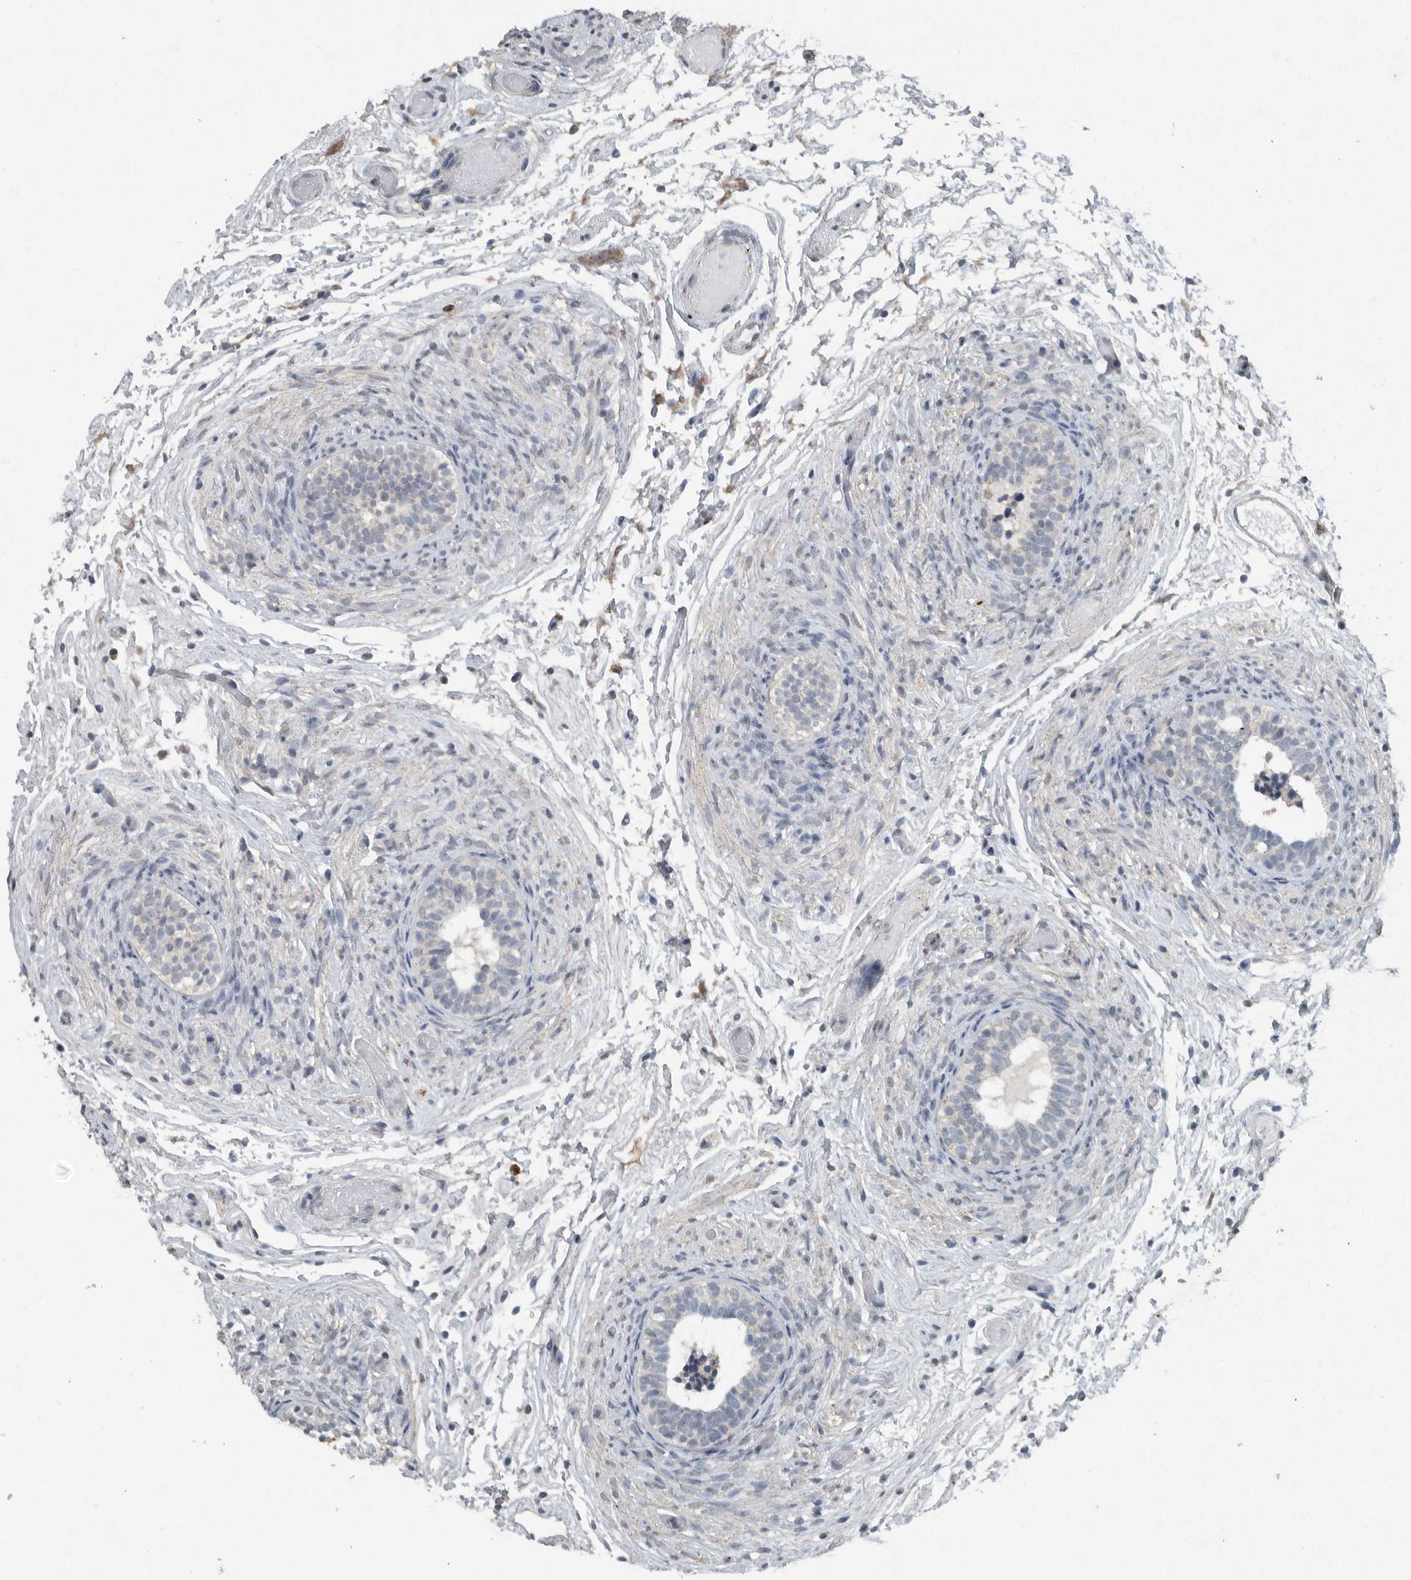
{"staining": {"intensity": "weak", "quantity": "25%-75%", "location": "cytoplasmic/membranous"}, "tissue": "epididymis", "cell_type": "Glandular cells", "image_type": "normal", "snomed": [{"axis": "morphology", "description": "Normal tissue, NOS"}, {"axis": "topography", "description": "Epididymis"}], "caption": "High-magnification brightfield microscopy of normal epididymis stained with DAB (brown) and counterstained with hematoxylin (blue). glandular cells exhibit weak cytoplasmic/membranous staining is identified in approximately25%-75% of cells.", "gene": "IL20", "patient": {"sex": "male", "age": 5}}